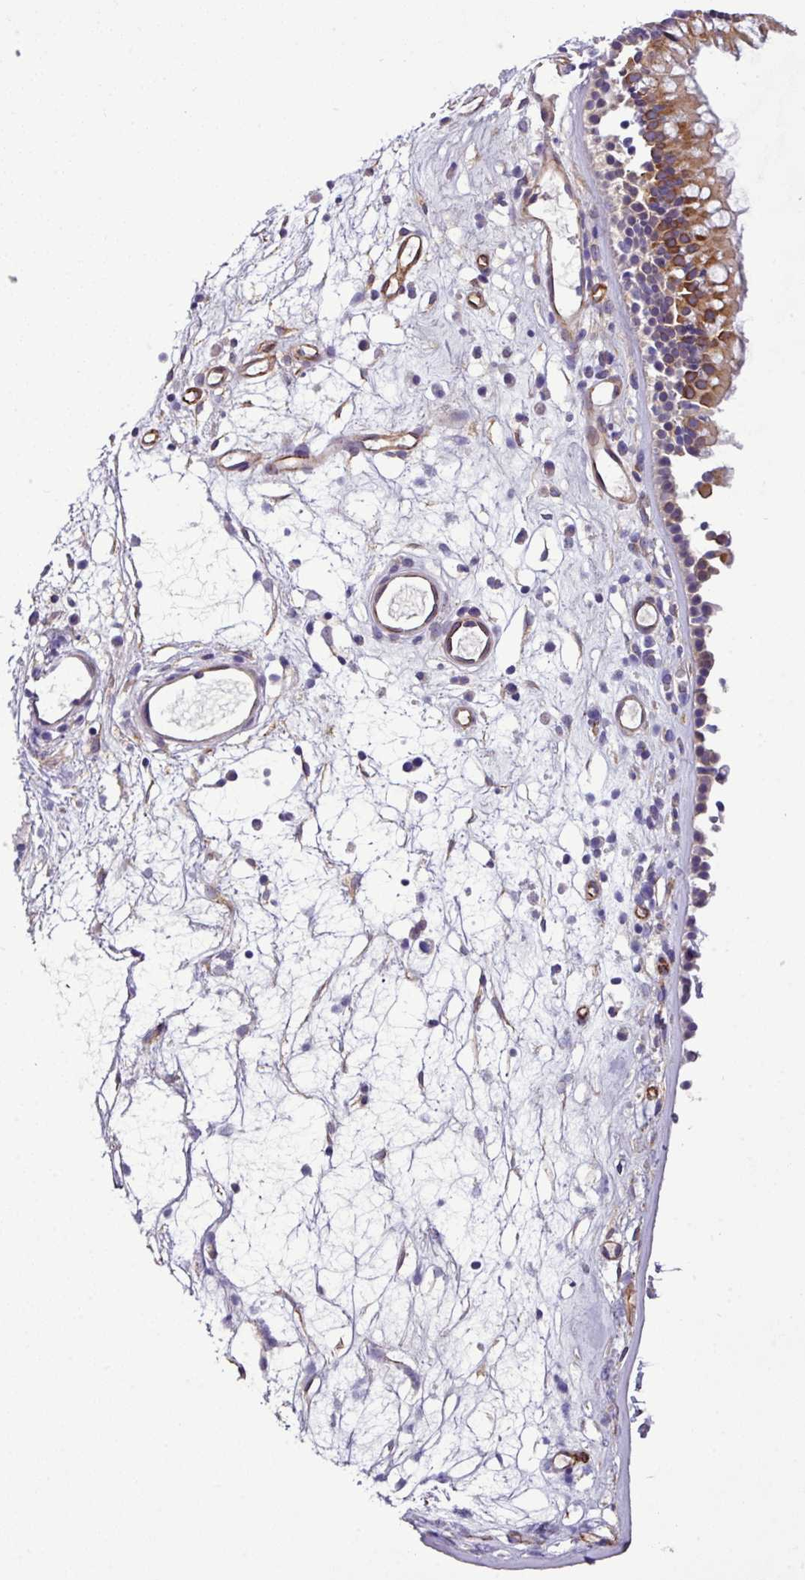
{"staining": {"intensity": "moderate", "quantity": ">75%", "location": "cytoplasmic/membranous"}, "tissue": "nasopharynx", "cell_type": "Respiratory epithelial cells", "image_type": "normal", "snomed": [{"axis": "morphology", "description": "Normal tissue, NOS"}, {"axis": "topography", "description": "Nasopharynx"}], "caption": "Brown immunohistochemical staining in benign human nasopharynx shows moderate cytoplasmic/membranous positivity in approximately >75% of respiratory epithelial cells.", "gene": "PARD6A", "patient": {"sex": "male", "age": 63}}